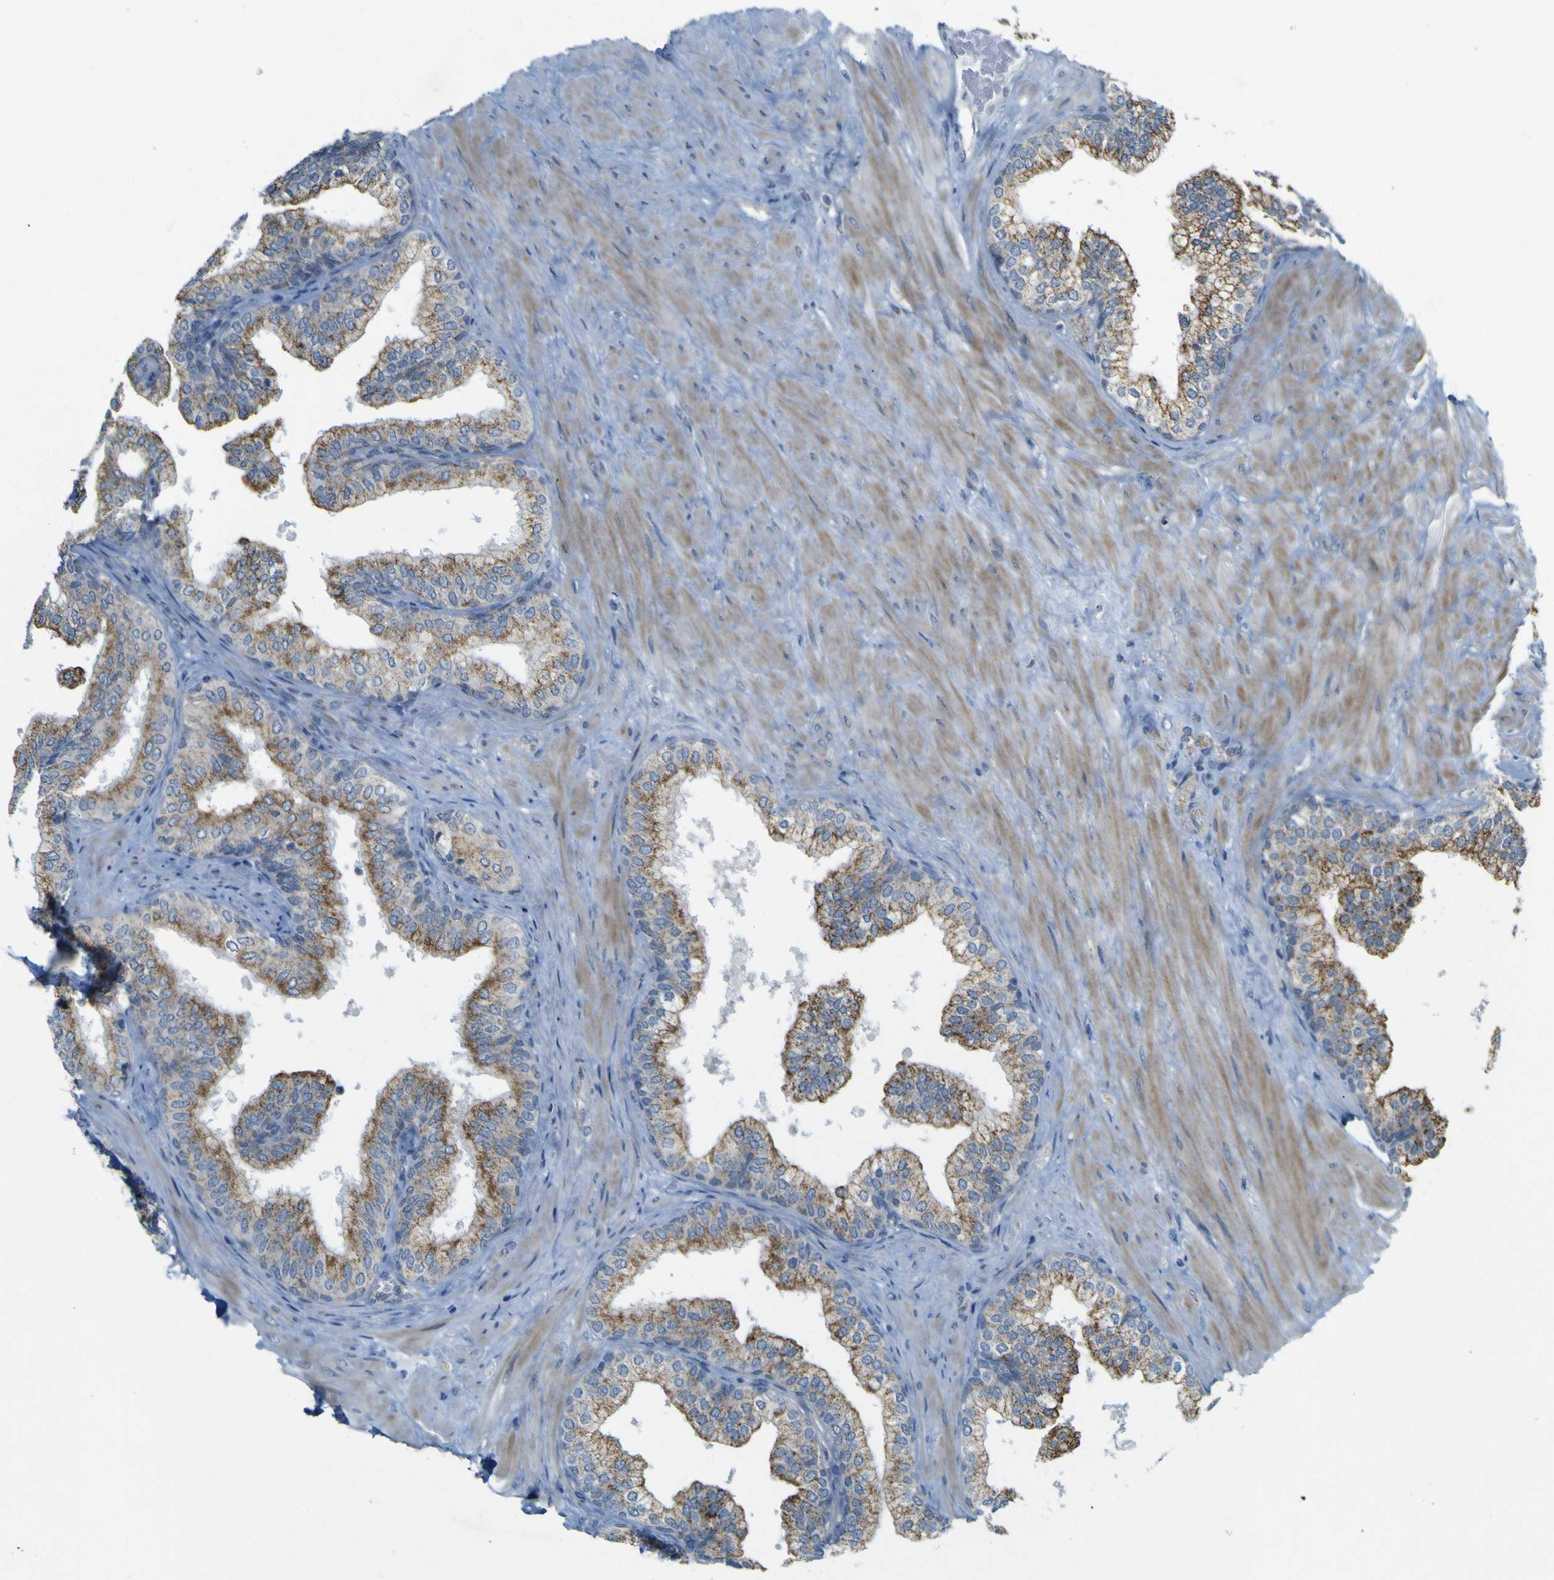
{"staining": {"intensity": "moderate", "quantity": ">75%", "location": "cytoplasmic/membranous"}, "tissue": "prostate", "cell_type": "Glandular cells", "image_type": "normal", "snomed": [{"axis": "morphology", "description": "Normal tissue, NOS"}, {"axis": "topography", "description": "Prostate"}], "caption": "Immunohistochemical staining of unremarkable human prostate exhibits medium levels of moderate cytoplasmic/membranous staining in approximately >75% of glandular cells.", "gene": "ACBD5", "patient": {"sex": "male", "age": 60}}